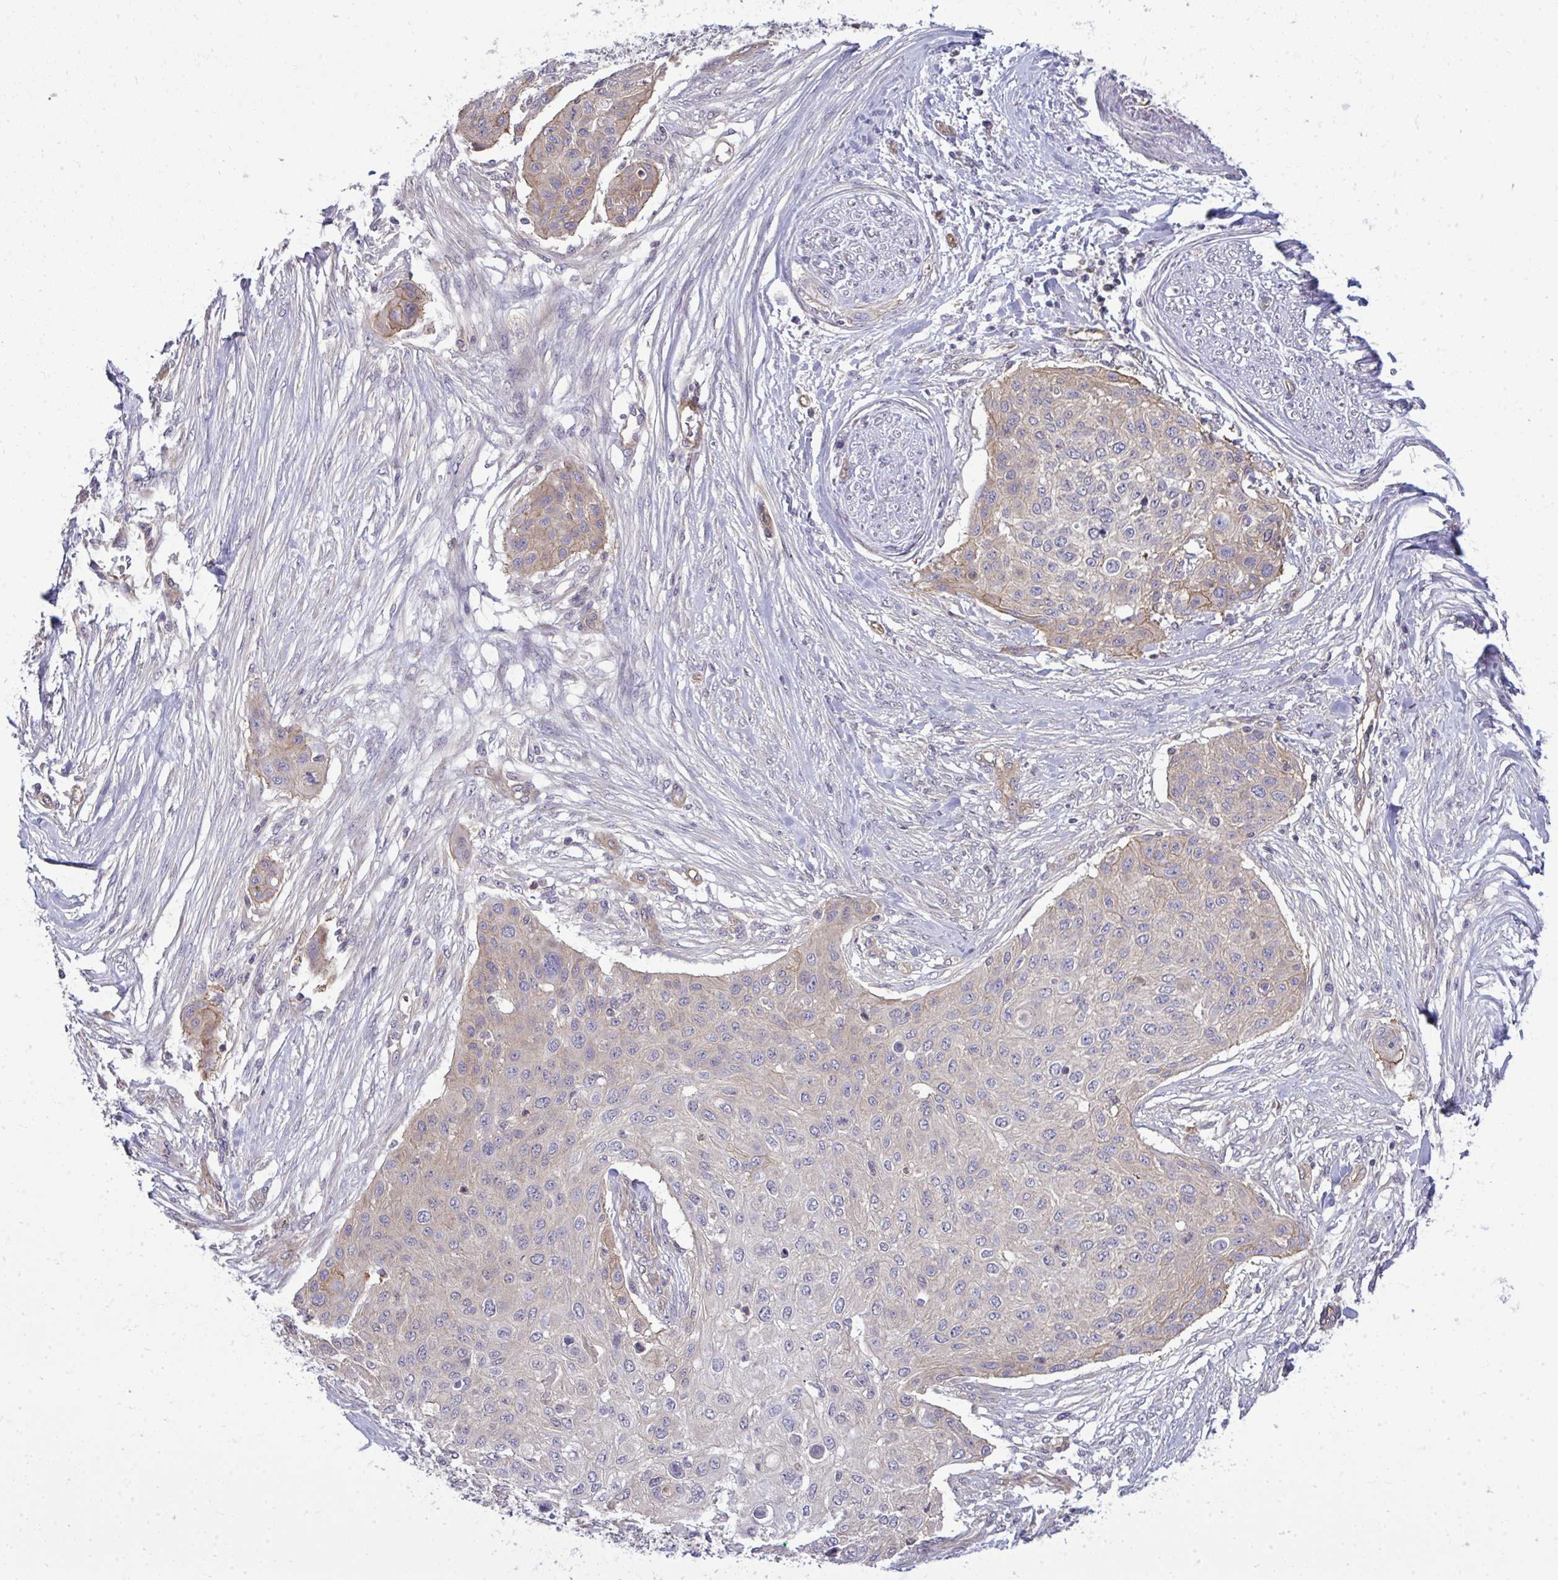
{"staining": {"intensity": "weak", "quantity": "25%-75%", "location": "cytoplasmic/membranous"}, "tissue": "skin cancer", "cell_type": "Tumor cells", "image_type": "cancer", "snomed": [{"axis": "morphology", "description": "Squamous cell carcinoma, NOS"}, {"axis": "topography", "description": "Skin"}], "caption": "Tumor cells exhibit low levels of weak cytoplasmic/membranous expression in about 25%-75% of cells in squamous cell carcinoma (skin).", "gene": "FUT10", "patient": {"sex": "female", "age": 87}}